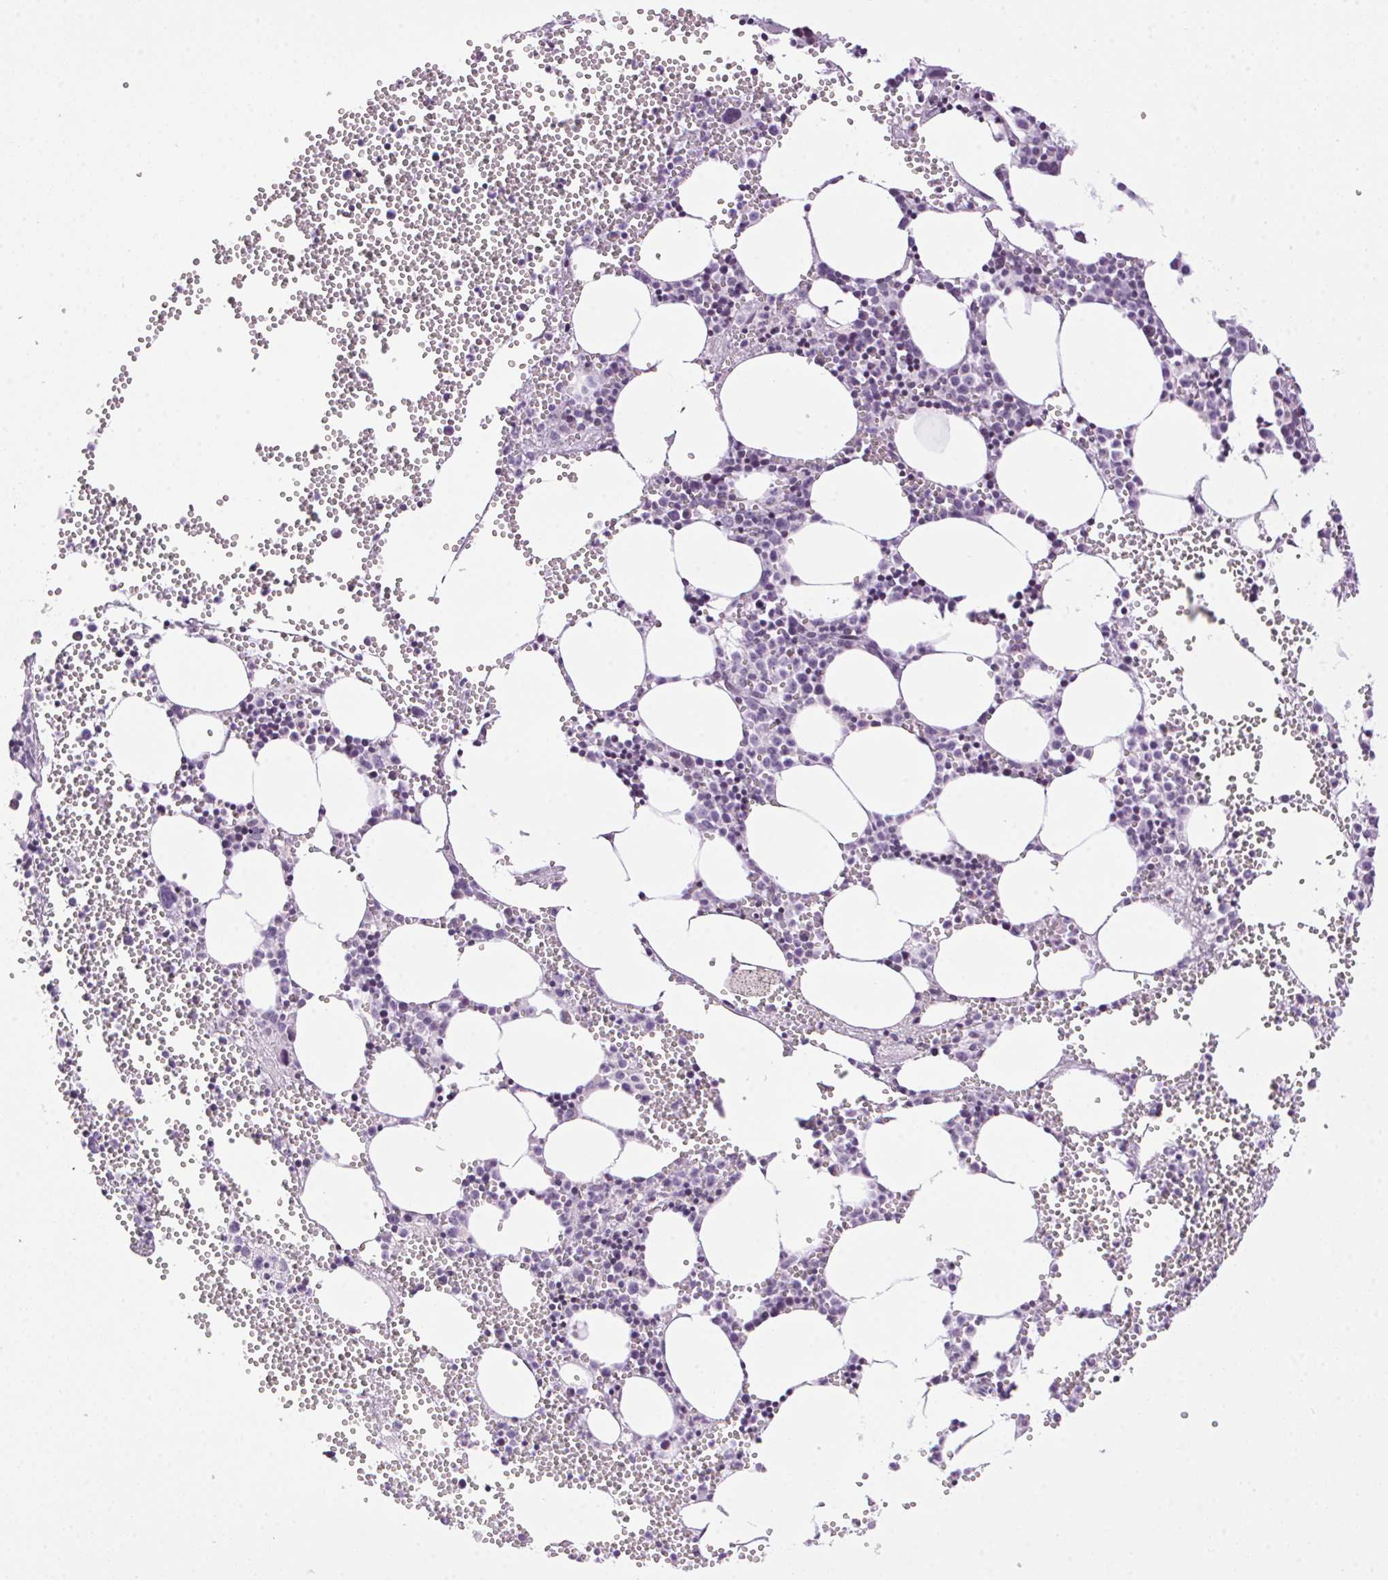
{"staining": {"intensity": "negative", "quantity": "none", "location": "none"}, "tissue": "bone marrow", "cell_type": "Hematopoietic cells", "image_type": "normal", "snomed": [{"axis": "morphology", "description": "Normal tissue, NOS"}, {"axis": "topography", "description": "Bone marrow"}], "caption": "Immunohistochemistry image of benign bone marrow: human bone marrow stained with DAB (3,3'-diaminobenzidine) reveals no significant protein positivity in hematopoietic cells.", "gene": "TMEM88B", "patient": {"sex": "male", "age": 89}}